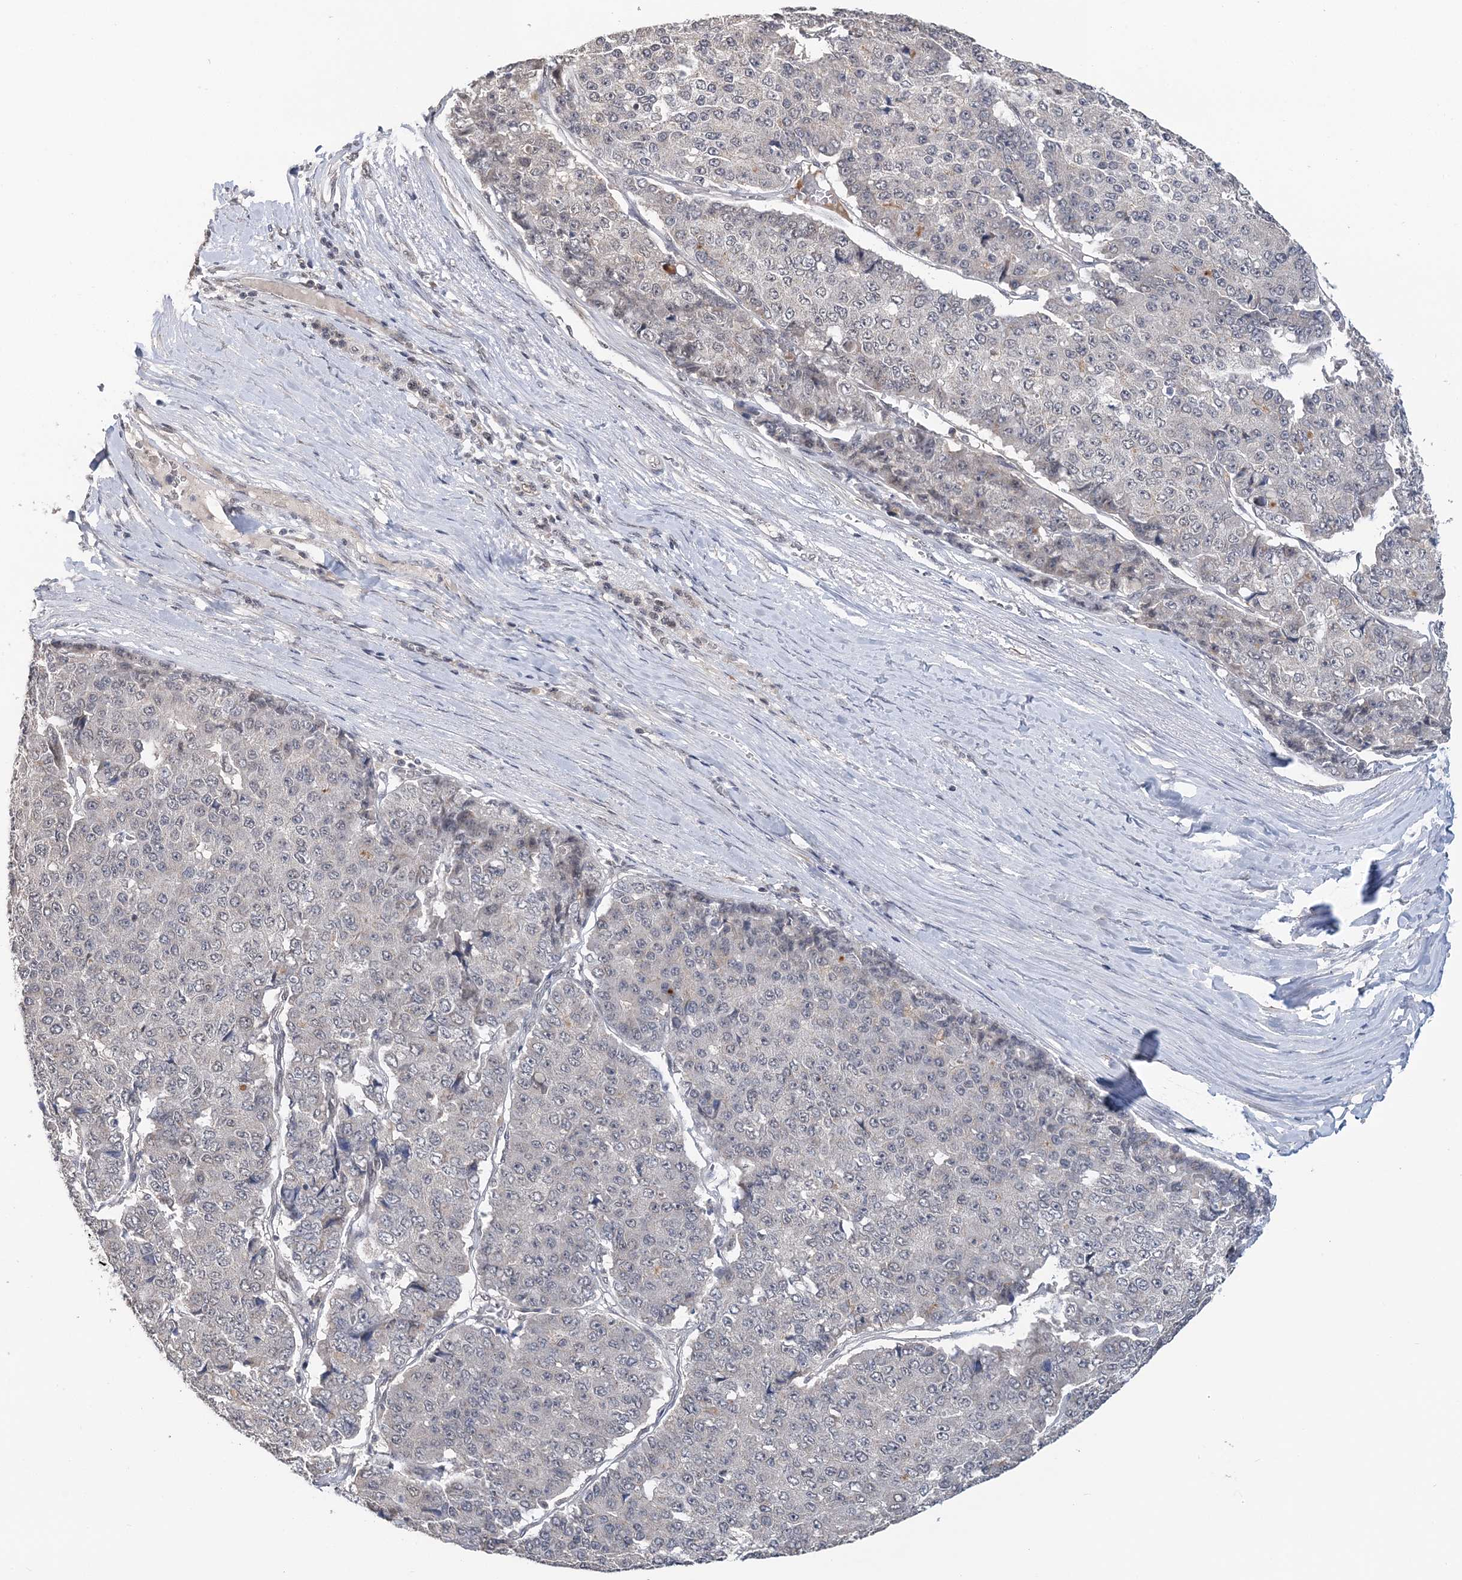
{"staining": {"intensity": "negative", "quantity": "none", "location": "none"}, "tissue": "pancreatic cancer", "cell_type": "Tumor cells", "image_type": "cancer", "snomed": [{"axis": "morphology", "description": "Adenocarcinoma, NOS"}, {"axis": "topography", "description": "Pancreas"}], "caption": "Immunohistochemistry photomicrograph of neoplastic tissue: pancreatic adenocarcinoma stained with DAB displays no significant protein expression in tumor cells.", "gene": "TSHZ2", "patient": {"sex": "male", "age": 50}}